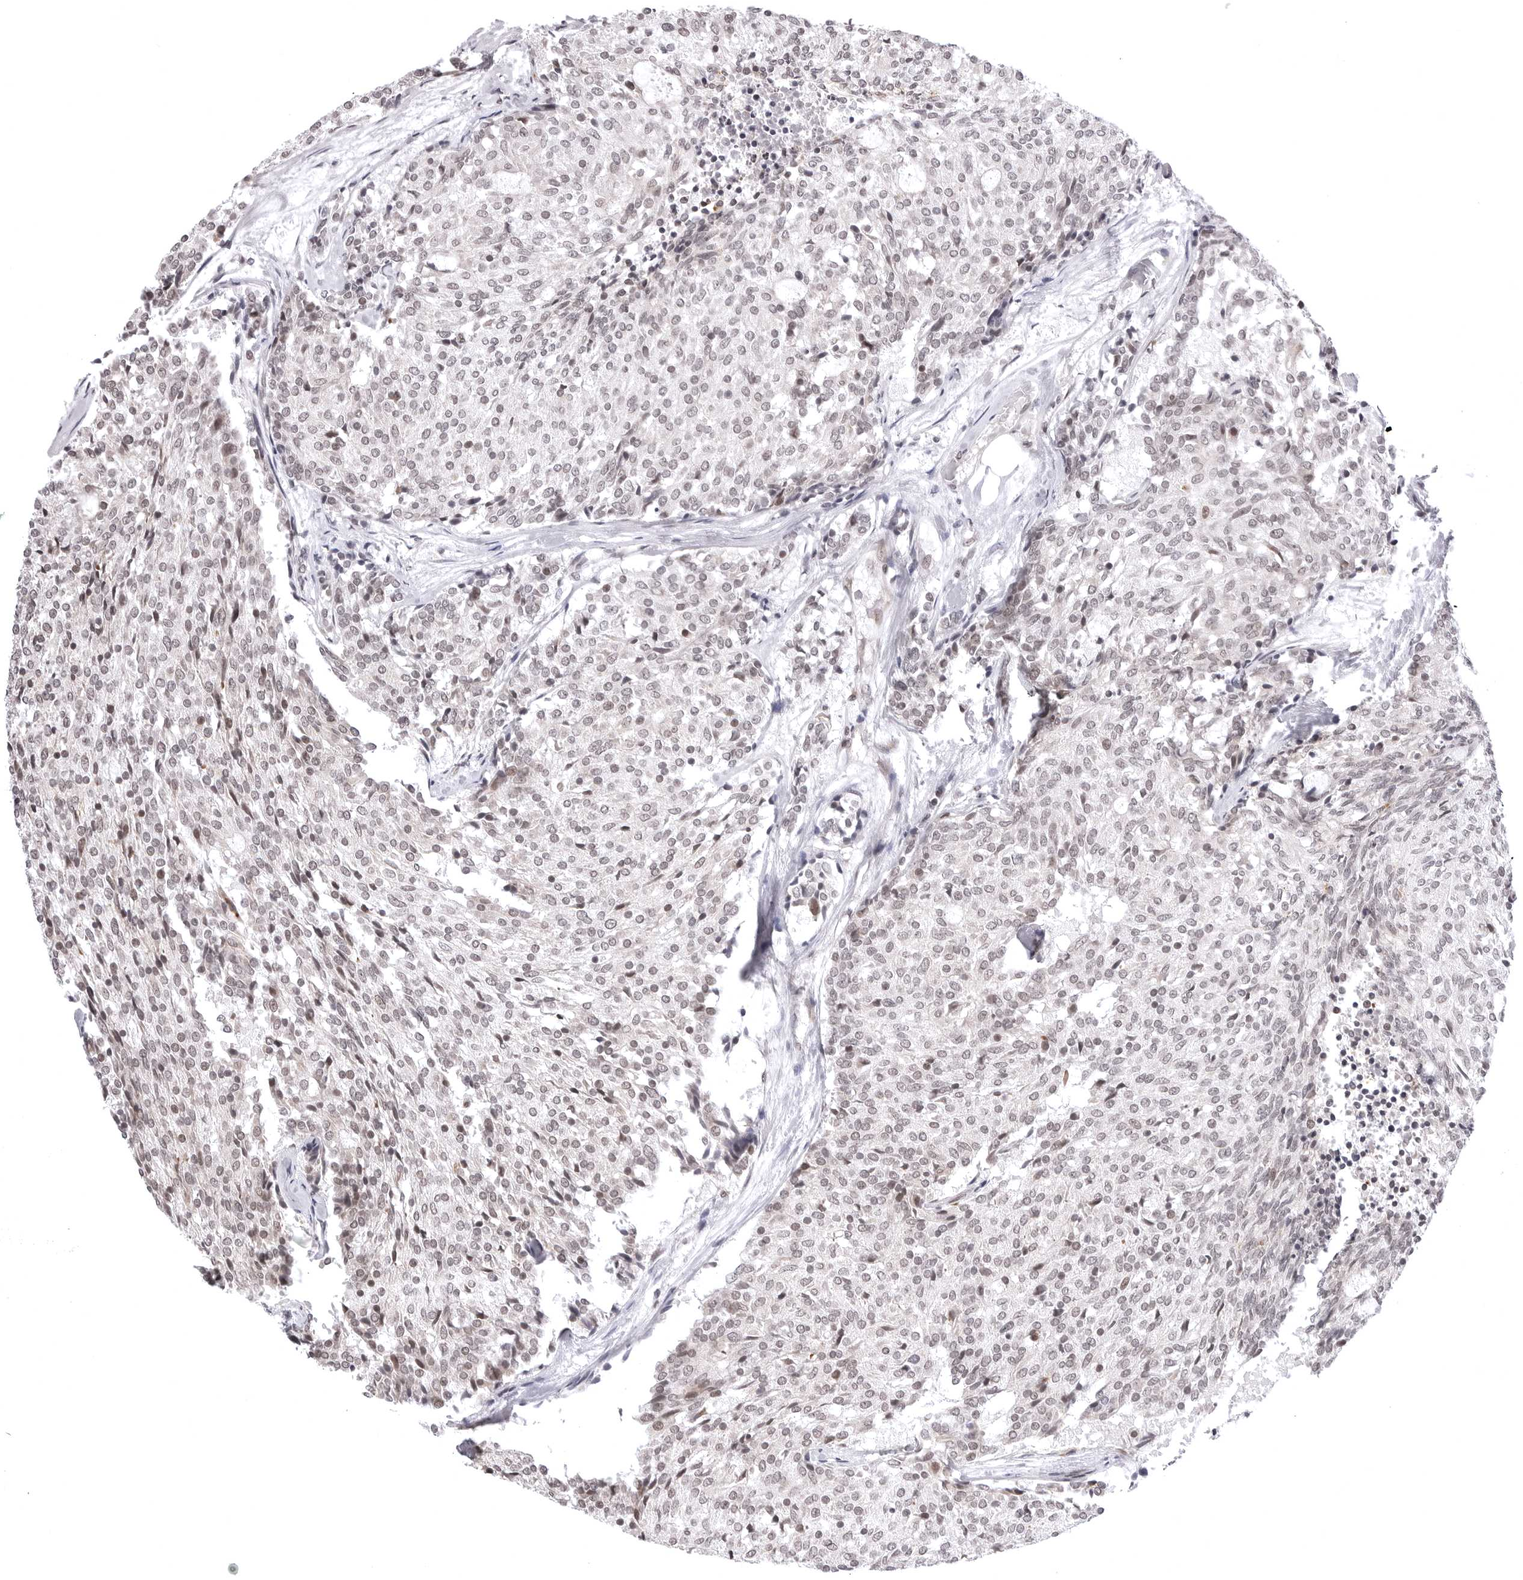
{"staining": {"intensity": "weak", "quantity": "25%-75%", "location": "nuclear"}, "tissue": "carcinoid", "cell_type": "Tumor cells", "image_type": "cancer", "snomed": [{"axis": "morphology", "description": "Carcinoid, malignant, NOS"}, {"axis": "topography", "description": "Pancreas"}], "caption": "Weak nuclear expression for a protein is present in approximately 25%-75% of tumor cells of carcinoid (malignant) using immunohistochemistry.", "gene": "PHF3", "patient": {"sex": "female", "age": 54}}